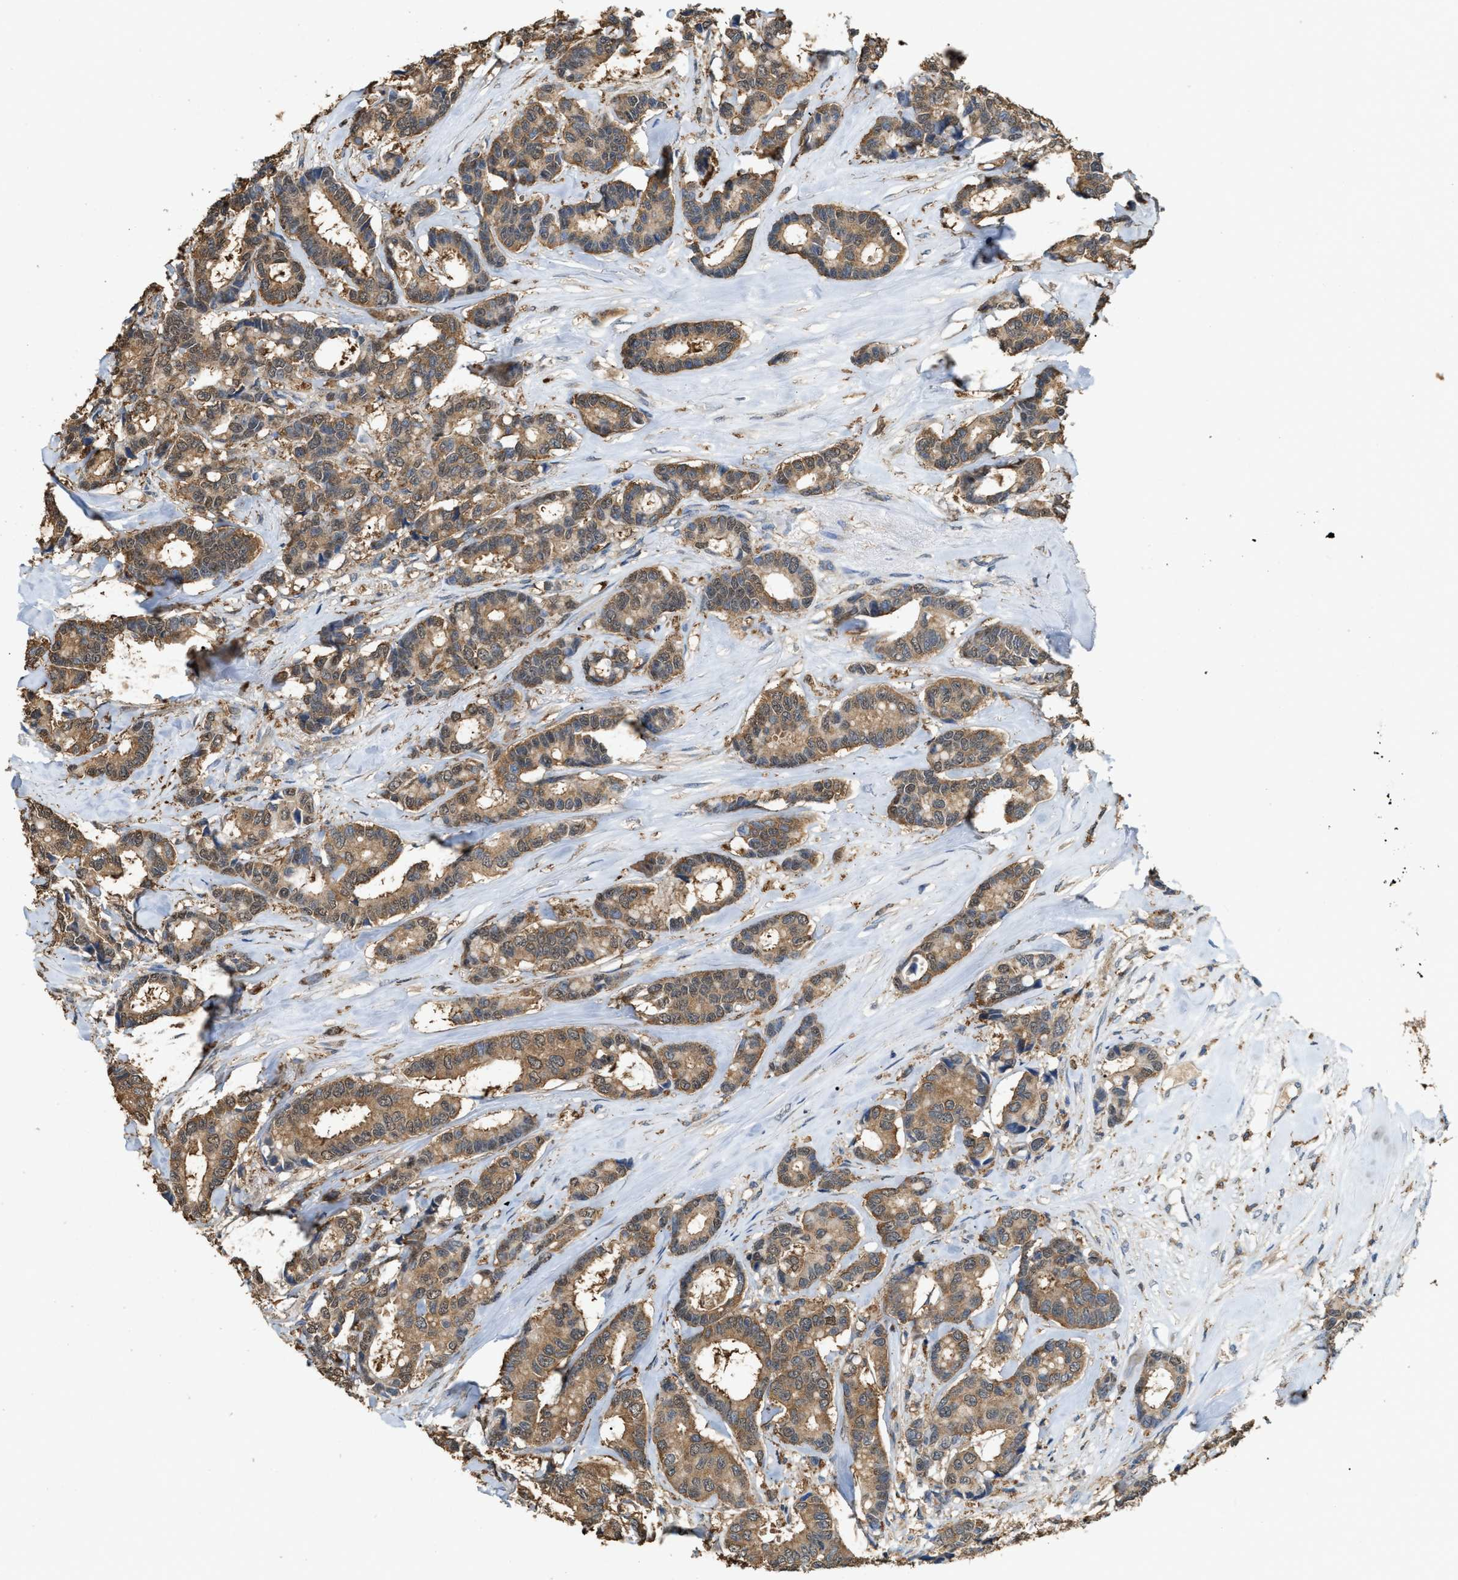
{"staining": {"intensity": "moderate", "quantity": ">75%", "location": "cytoplasmic/membranous"}, "tissue": "breast cancer", "cell_type": "Tumor cells", "image_type": "cancer", "snomed": [{"axis": "morphology", "description": "Duct carcinoma"}, {"axis": "topography", "description": "Breast"}], "caption": "Breast cancer tissue displays moderate cytoplasmic/membranous expression in approximately >75% of tumor cells, visualized by immunohistochemistry.", "gene": "GCN1", "patient": {"sex": "female", "age": 87}}